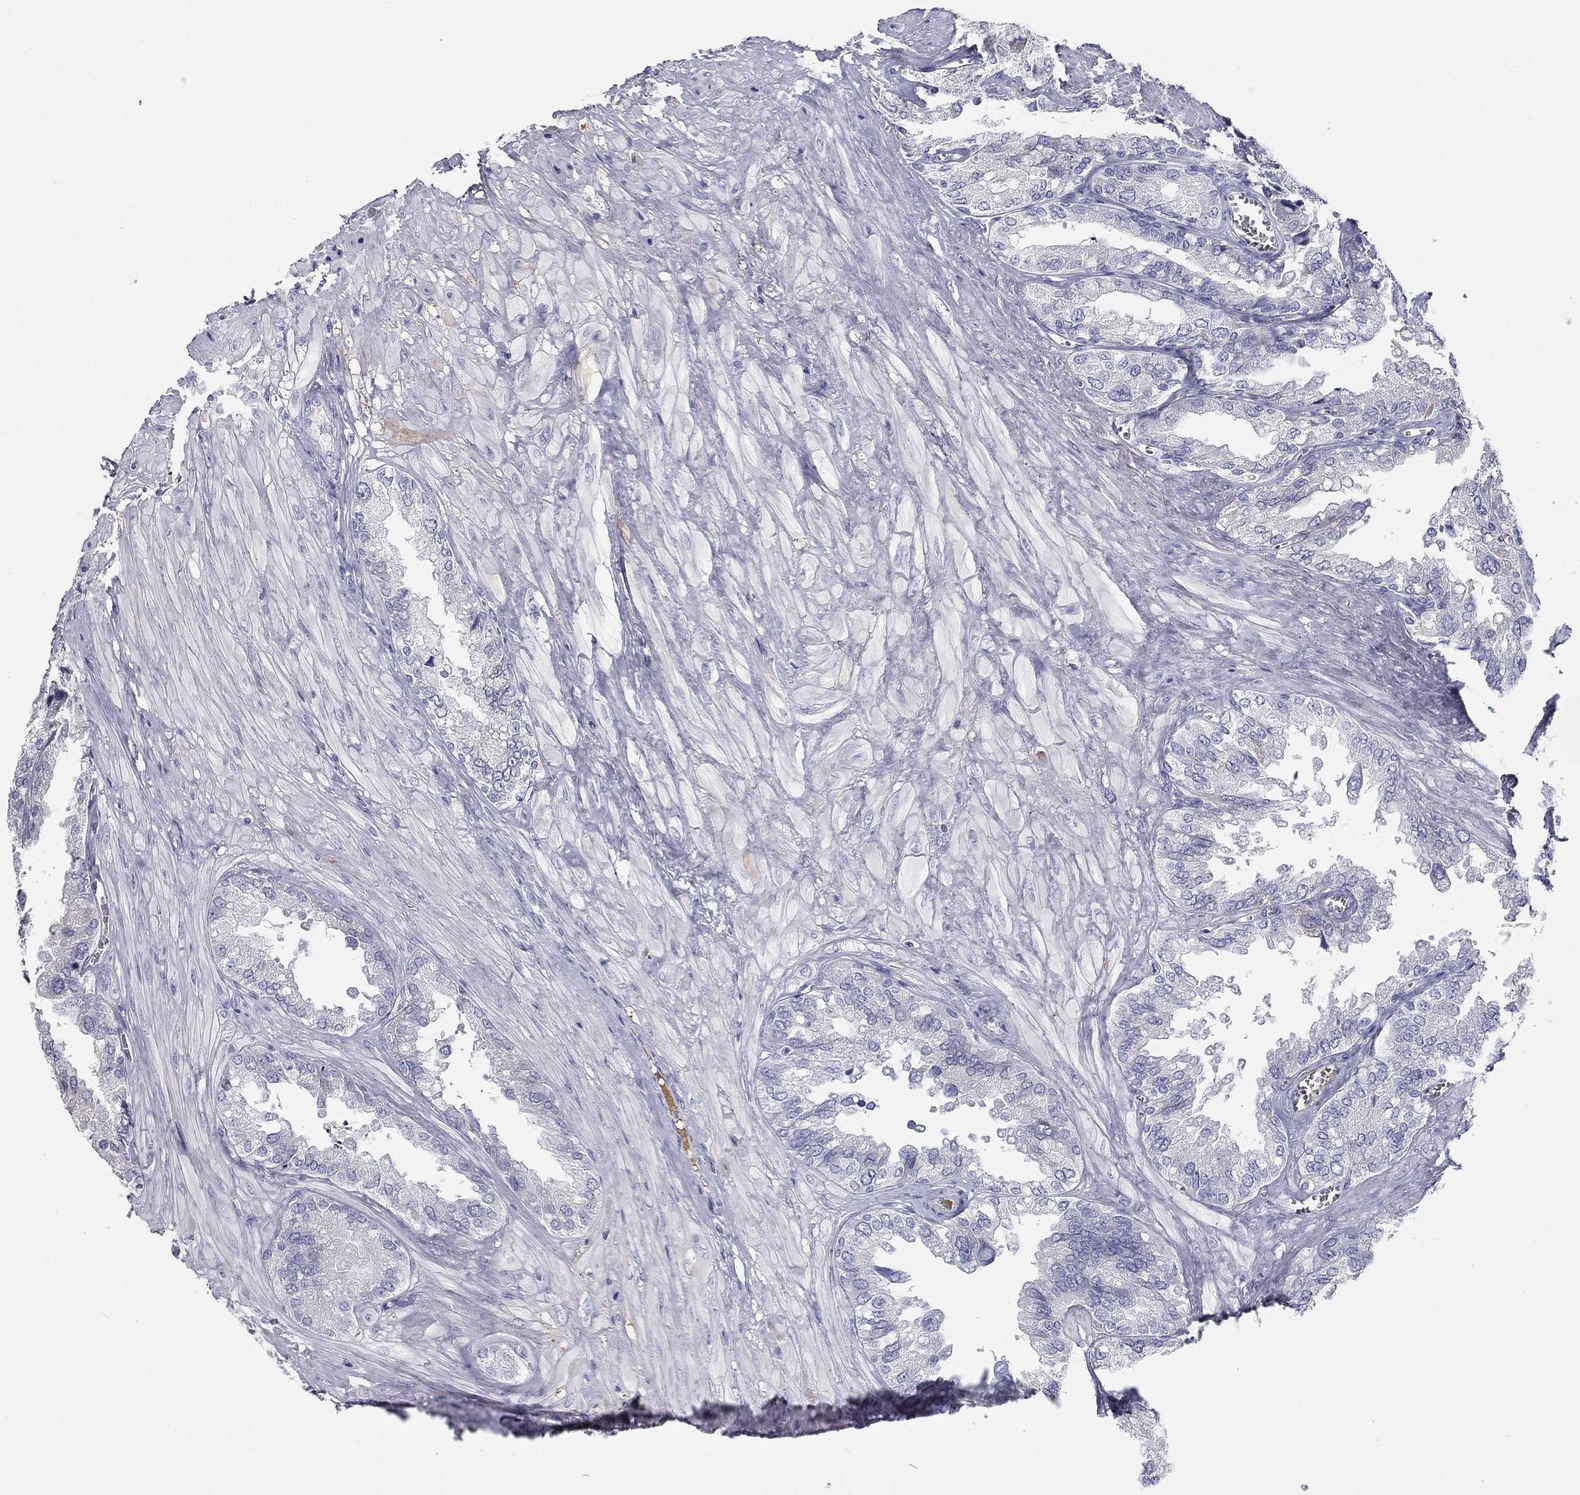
{"staining": {"intensity": "negative", "quantity": "none", "location": "none"}, "tissue": "seminal vesicle", "cell_type": "Glandular cells", "image_type": "normal", "snomed": [{"axis": "morphology", "description": "Normal tissue, NOS"}, {"axis": "topography", "description": "Seminal veicle"}], "caption": "The photomicrograph demonstrates no significant staining in glandular cells of seminal vesicle. (IHC, brightfield microscopy, high magnification).", "gene": "CPLX4", "patient": {"sex": "male", "age": 67}}